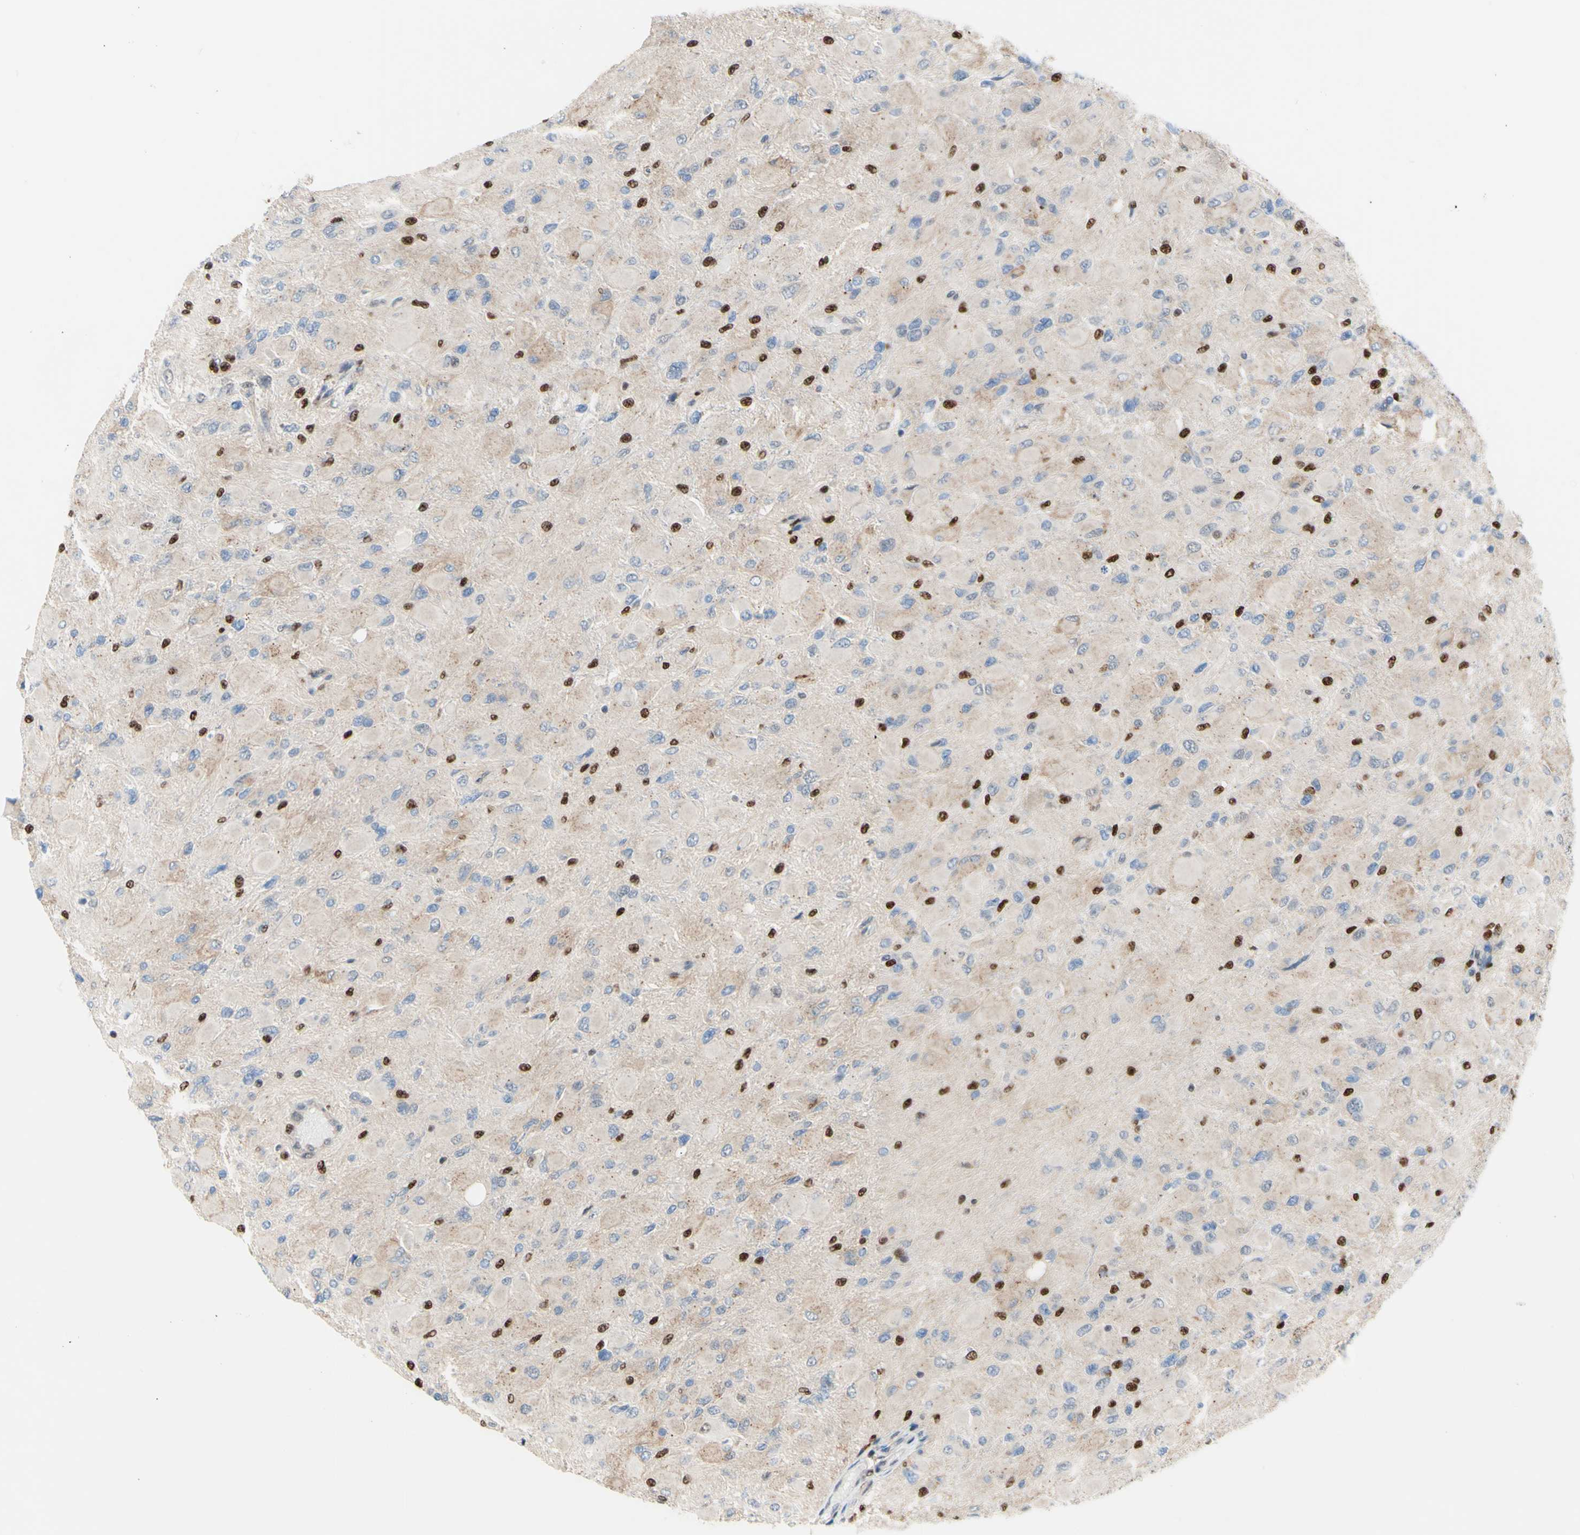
{"staining": {"intensity": "negative", "quantity": "none", "location": "none"}, "tissue": "glioma", "cell_type": "Tumor cells", "image_type": "cancer", "snomed": [{"axis": "morphology", "description": "Glioma, malignant, High grade"}, {"axis": "topography", "description": "Cerebral cortex"}], "caption": "Tumor cells are negative for protein expression in human glioma. The staining is performed using DAB brown chromogen with nuclei counter-stained in using hematoxylin.", "gene": "EED", "patient": {"sex": "female", "age": 36}}